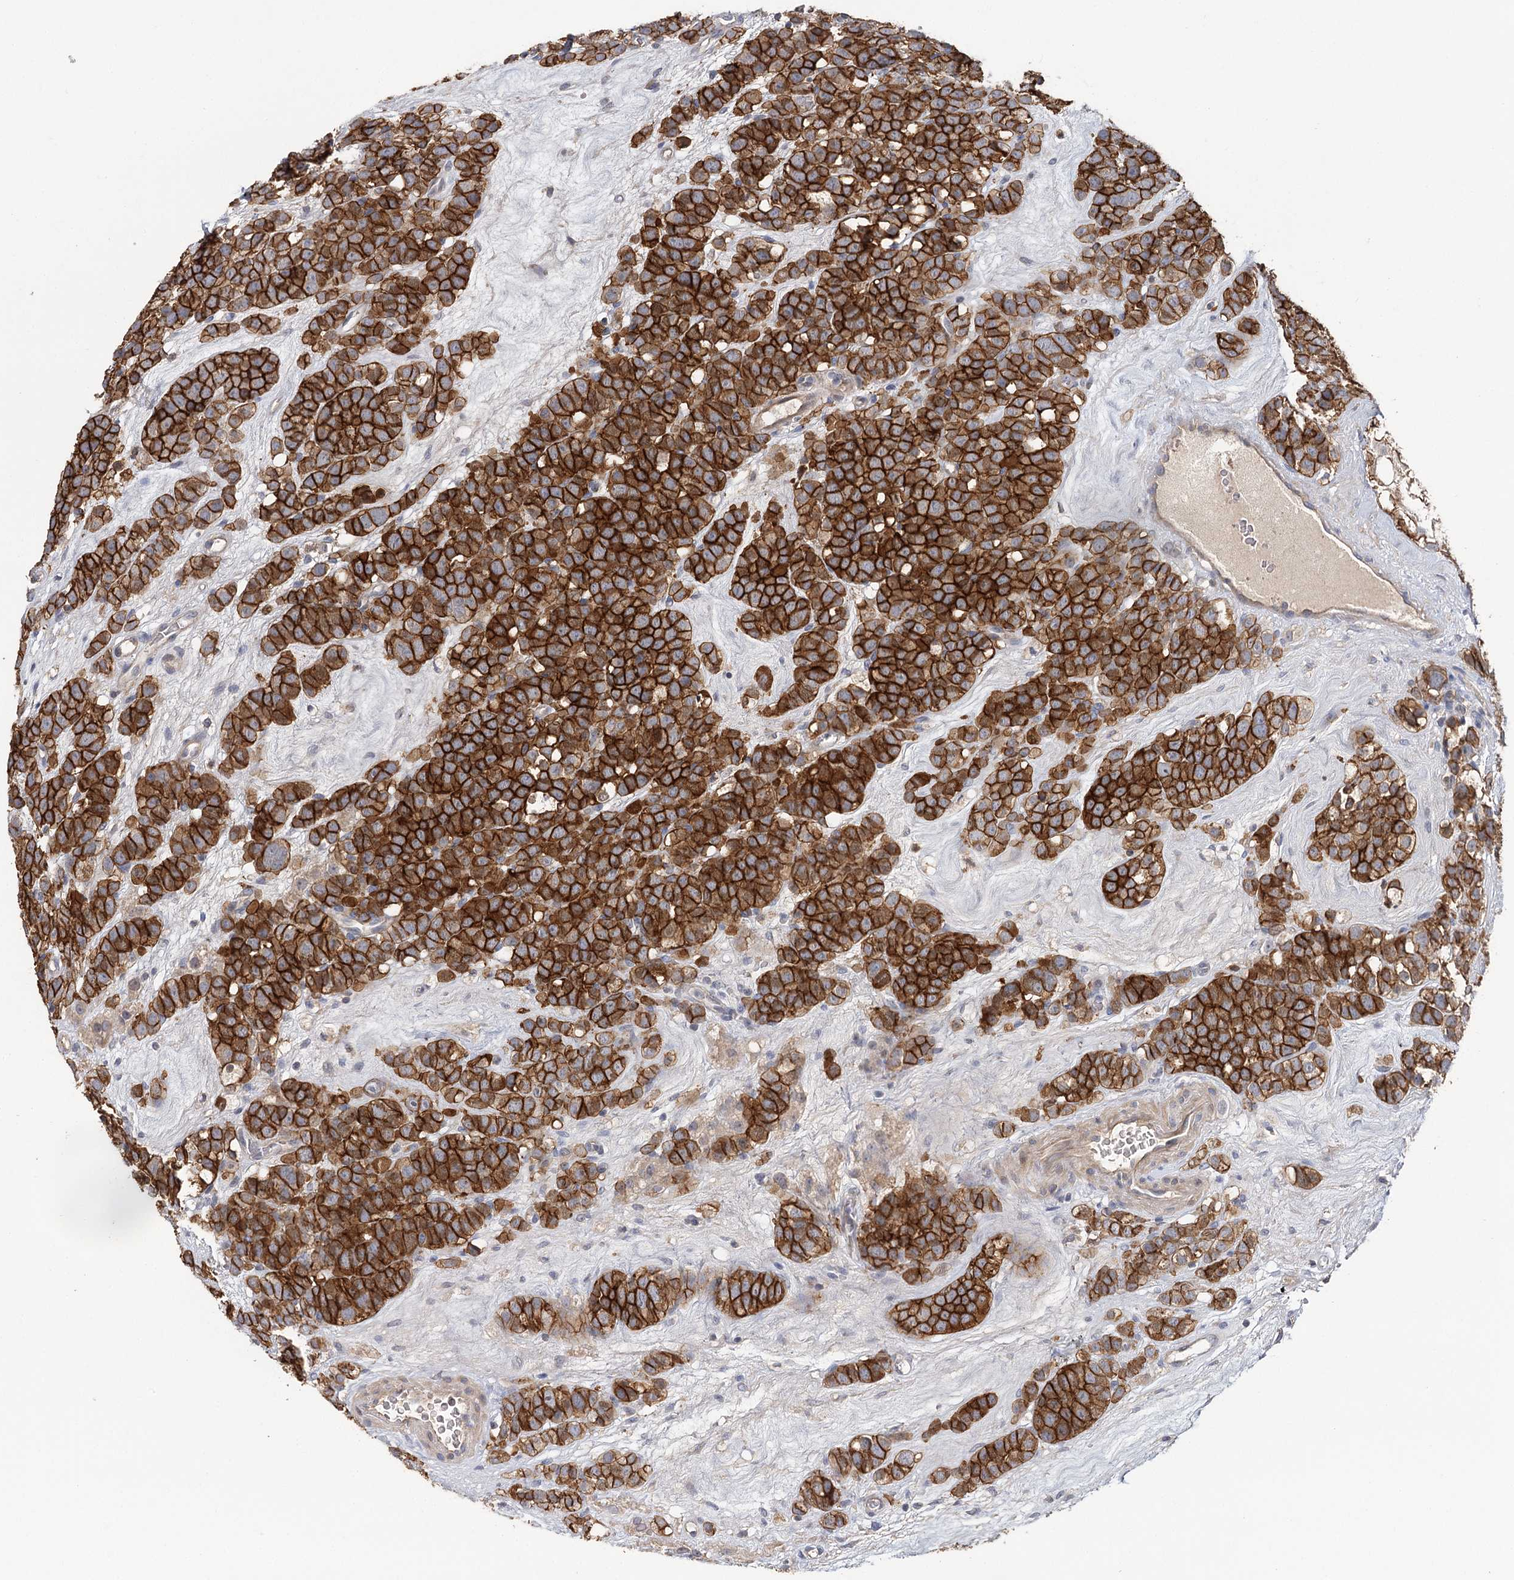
{"staining": {"intensity": "strong", "quantity": ">75%", "location": "cytoplasmic/membranous"}, "tissue": "testis cancer", "cell_type": "Tumor cells", "image_type": "cancer", "snomed": [{"axis": "morphology", "description": "Seminoma, NOS"}, {"axis": "topography", "description": "Testis"}], "caption": "The photomicrograph displays staining of testis seminoma, revealing strong cytoplasmic/membranous protein positivity (brown color) within tumor cells. (IHC, brightfield microscopy, high magnification).", "gene": "EPB41L5", "patient": {"sex": "male", "age": 71}}